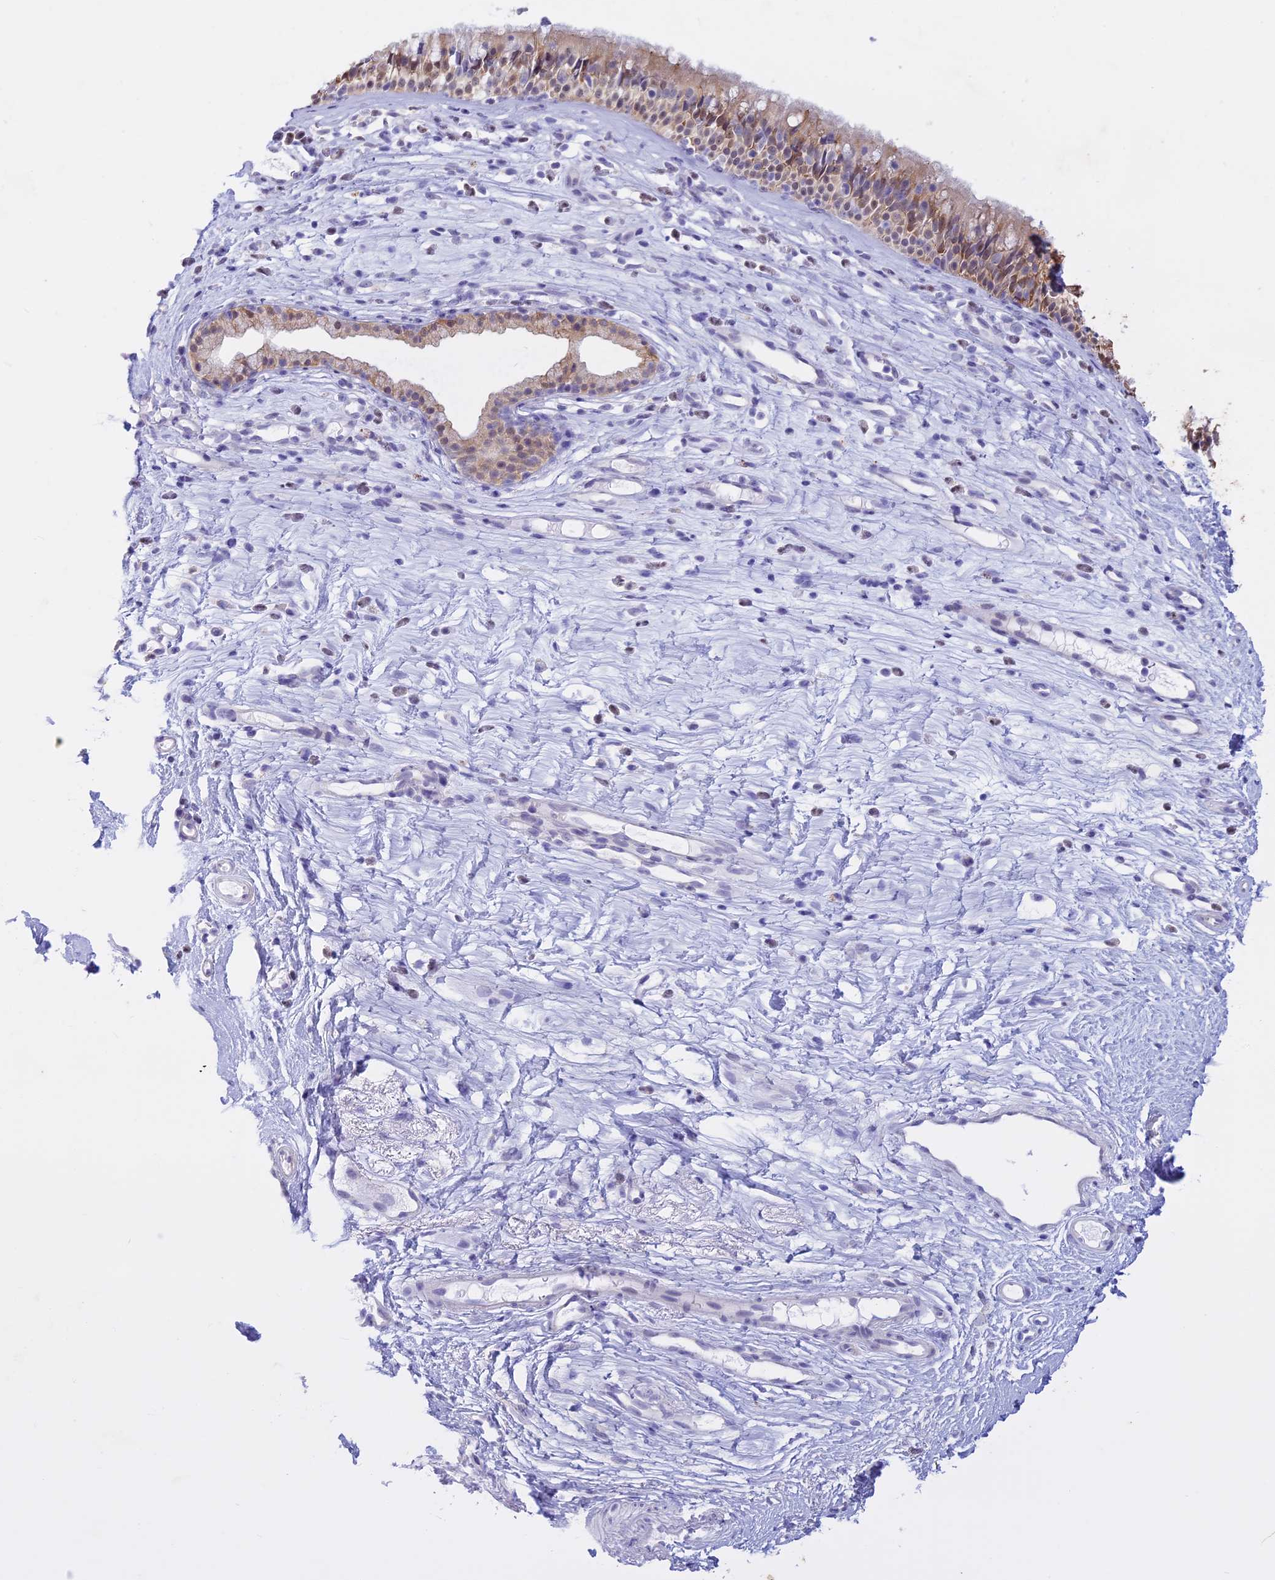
{"staining": {"intensity": "weak", "quantity": "25%-75%", "location": "cytoplasmic/membranous"}, "tissue": "nasopharynx", "cell_type": "Respiratory epithelial cells", "image_type": "normal", "snomed": [{"axis": "morphology", "description": "Normal tissue, NOS"}, {"axis": "morphology", "description": "Inflammation, NOS"}, {"axis": "morphology", "description": "Malignant melanoma, Metastatic site"}, {"axis": "topography", "description": "Nasopharynx"}], "caption": "Immunohistochemistry of benign human nasopharynx demonstrates low levels of weak cytoplasmic/membranous positivity in about 25%-75% of respiratory epithelial cells. The protein of interest is shown in brown color, while the nuclei are stained blue.", "gene": "LHFPL2", "patient": {"sex": "male", "age": 70}}